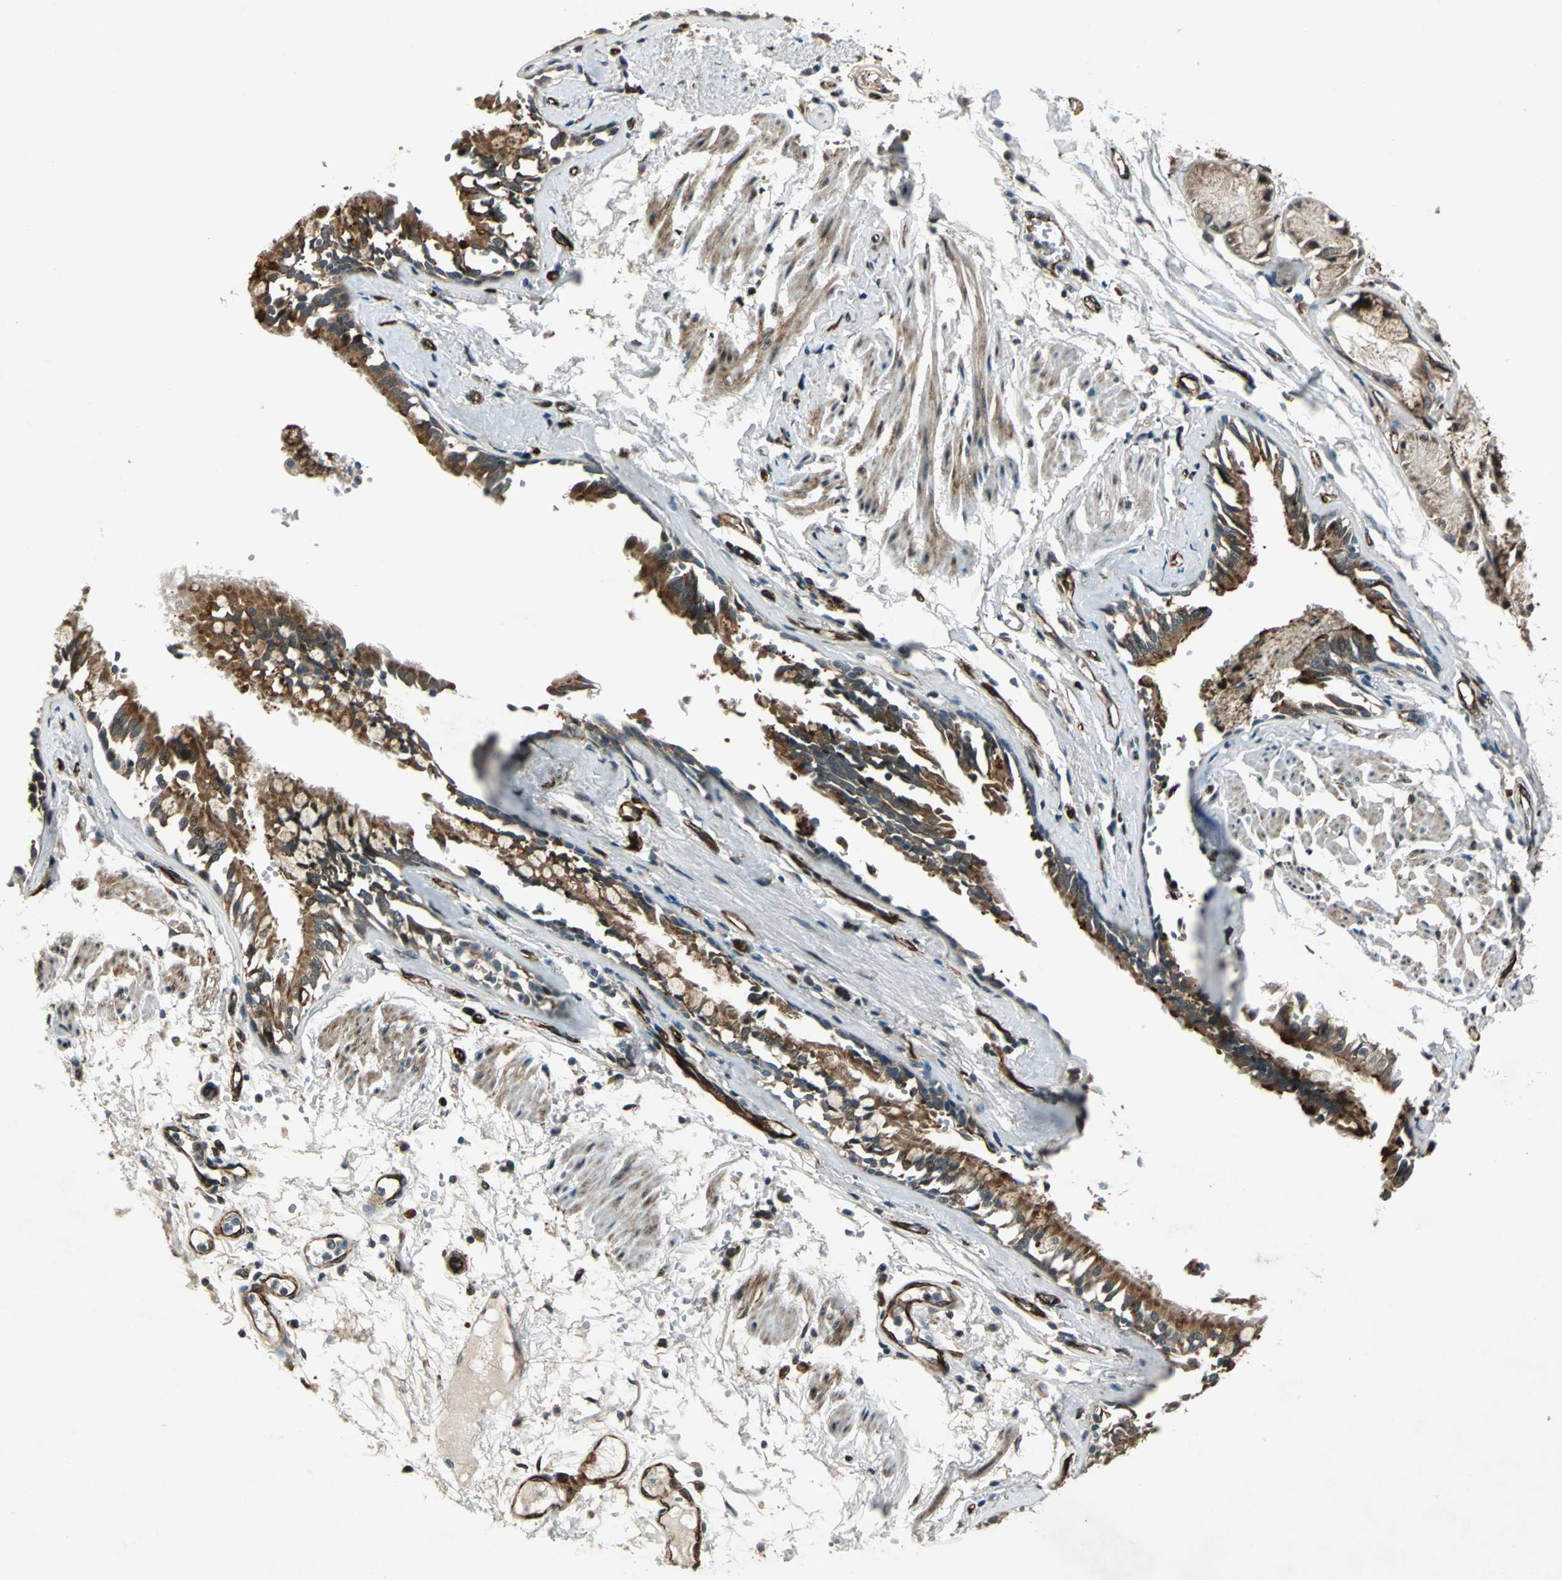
{"staining": {"intensity": "strong", "quantity": ">75%", "location": "cytoplasmic/membranous"}, "tissue": "bronchus", "cell_type": "Respiratory epithelial cells", "image_type": "normal", "snomed": [{"axis": "morphology", "description": "Normal tissue, NOS"}, {"axis": "topography", "description": "Bronchus"}, {"axis": "topography", "description": "Lung"}], "caption": "High-power microscopy captured an IHC micrograph of benign bronchus, revealing strong cytoplasmic/membranous positivity in about >75% of respiratory epithelial cells.", "gene": "EXD2", "patient": {"sex": "female", "age": 56}}